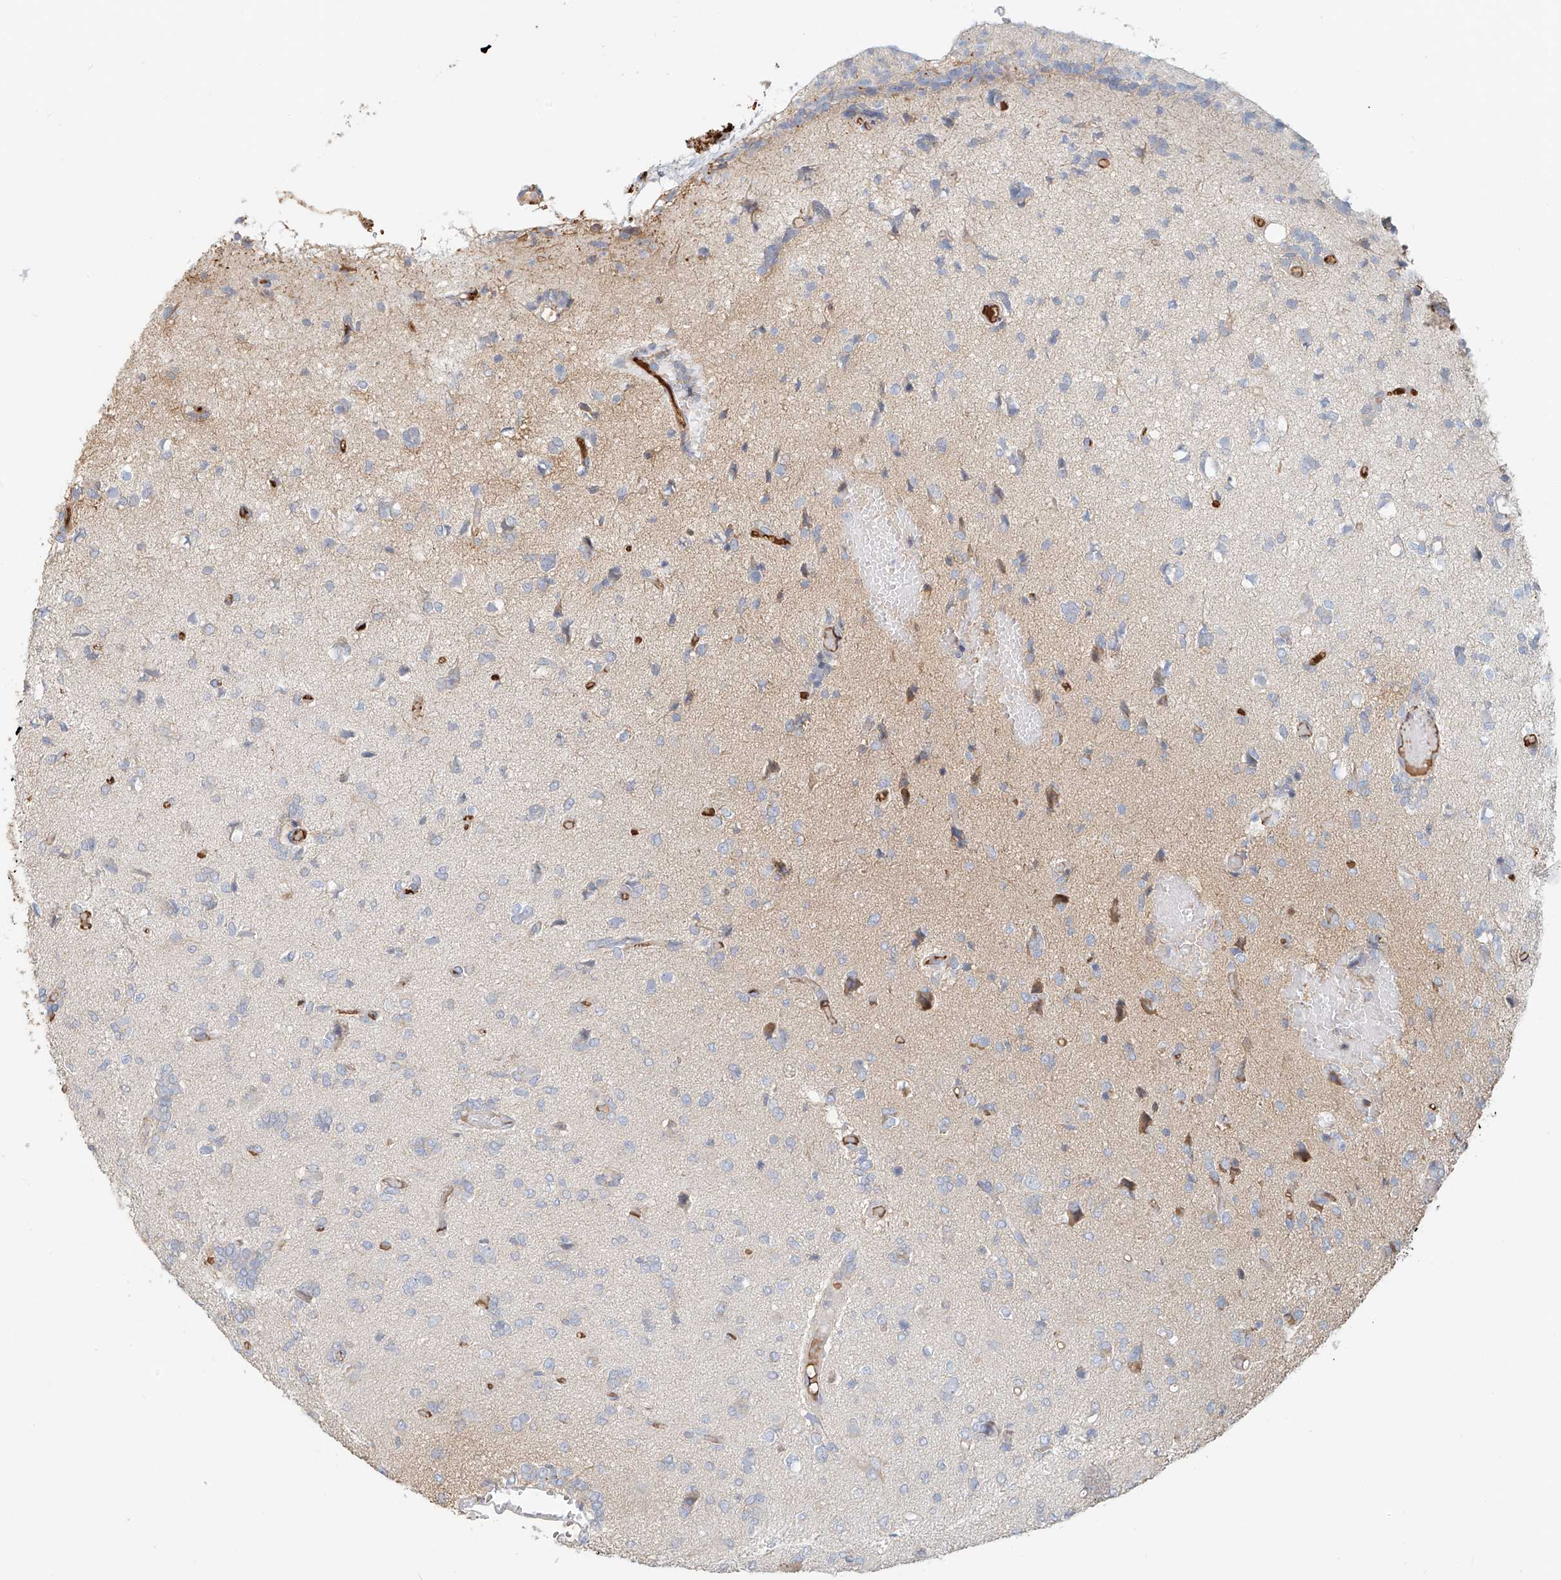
{"staining": {"intensity": "negative", "quantity": "none", "location": "none"}, "tissue": "glioma", "cell_type": "Tumor cells", "image_type": "cancer", "snomed": [{"axis": "morphology", "description": "Glioma, malignant, High grade"}, {"axis": "topography", "description": "Brain"}], "caption": "An immunohistochemistry photomicrograph of glioma is shown. There is no staining in tumor cells of glioma.", "gene": "ZFP30", "patient": {"sex": "female", "age": 59}}